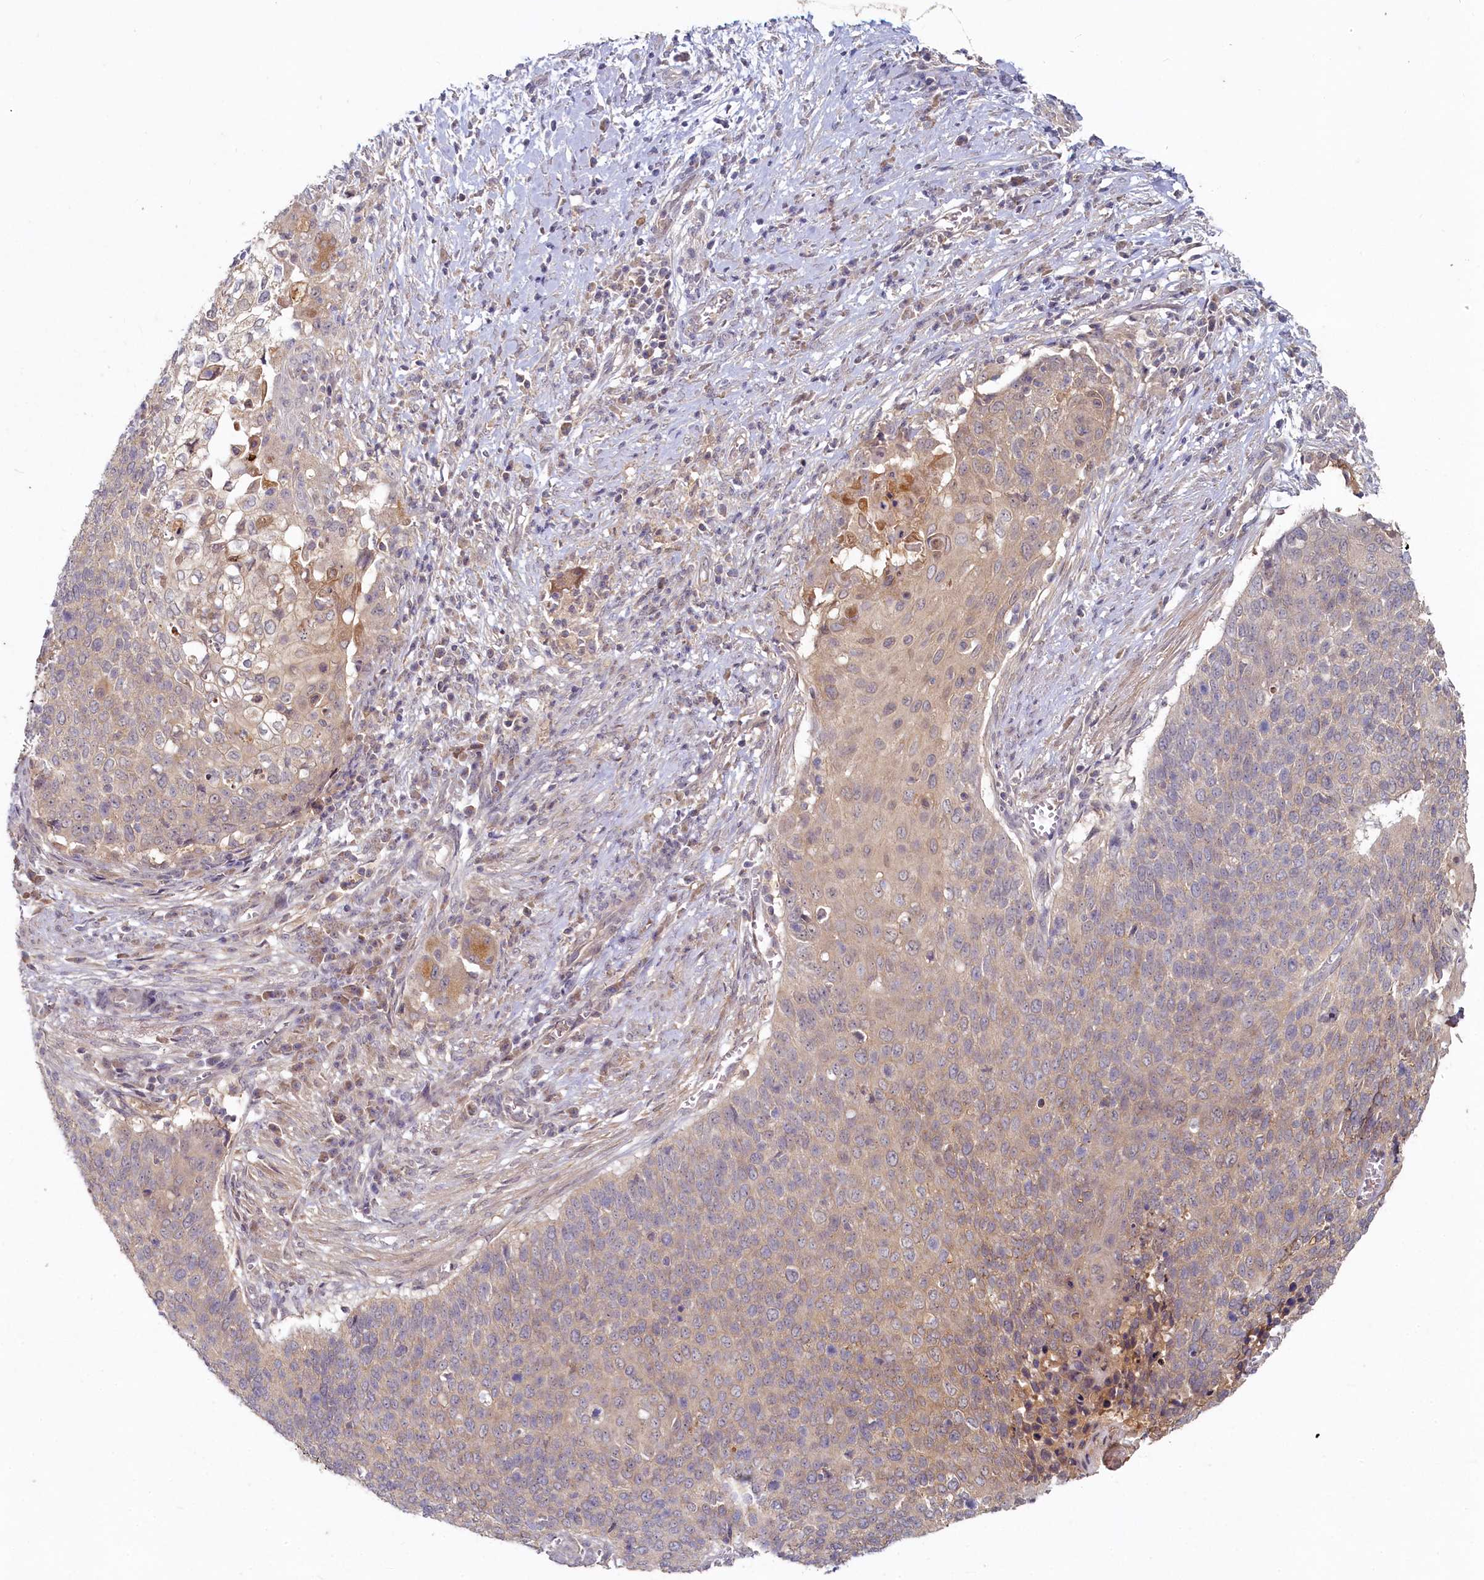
{"staining": {"intensity": "weak", "quantity": "25%-75%", "location": "cytoplasmic/membranous"}, "tissue": "cervical cancer", "cell_type": "Tumor cells", "image_type": "cancer", "snomed": [{"axis": "morphology", "description": "Squamous cell carcinoma, NOS"}, {"axis": "topography", "description": "Cervix"}], "caption": "Immunohistochemistry photomicrograph of cervical cancer (squamous cell carcinoma) stained for a protein (brown), which demonstrates low levels of weak cytoplasmic/membranous staining in about 25%-75% of tumor cells.", "gene": "HERC3", "patient": {"sex": "female", "age": 39}}